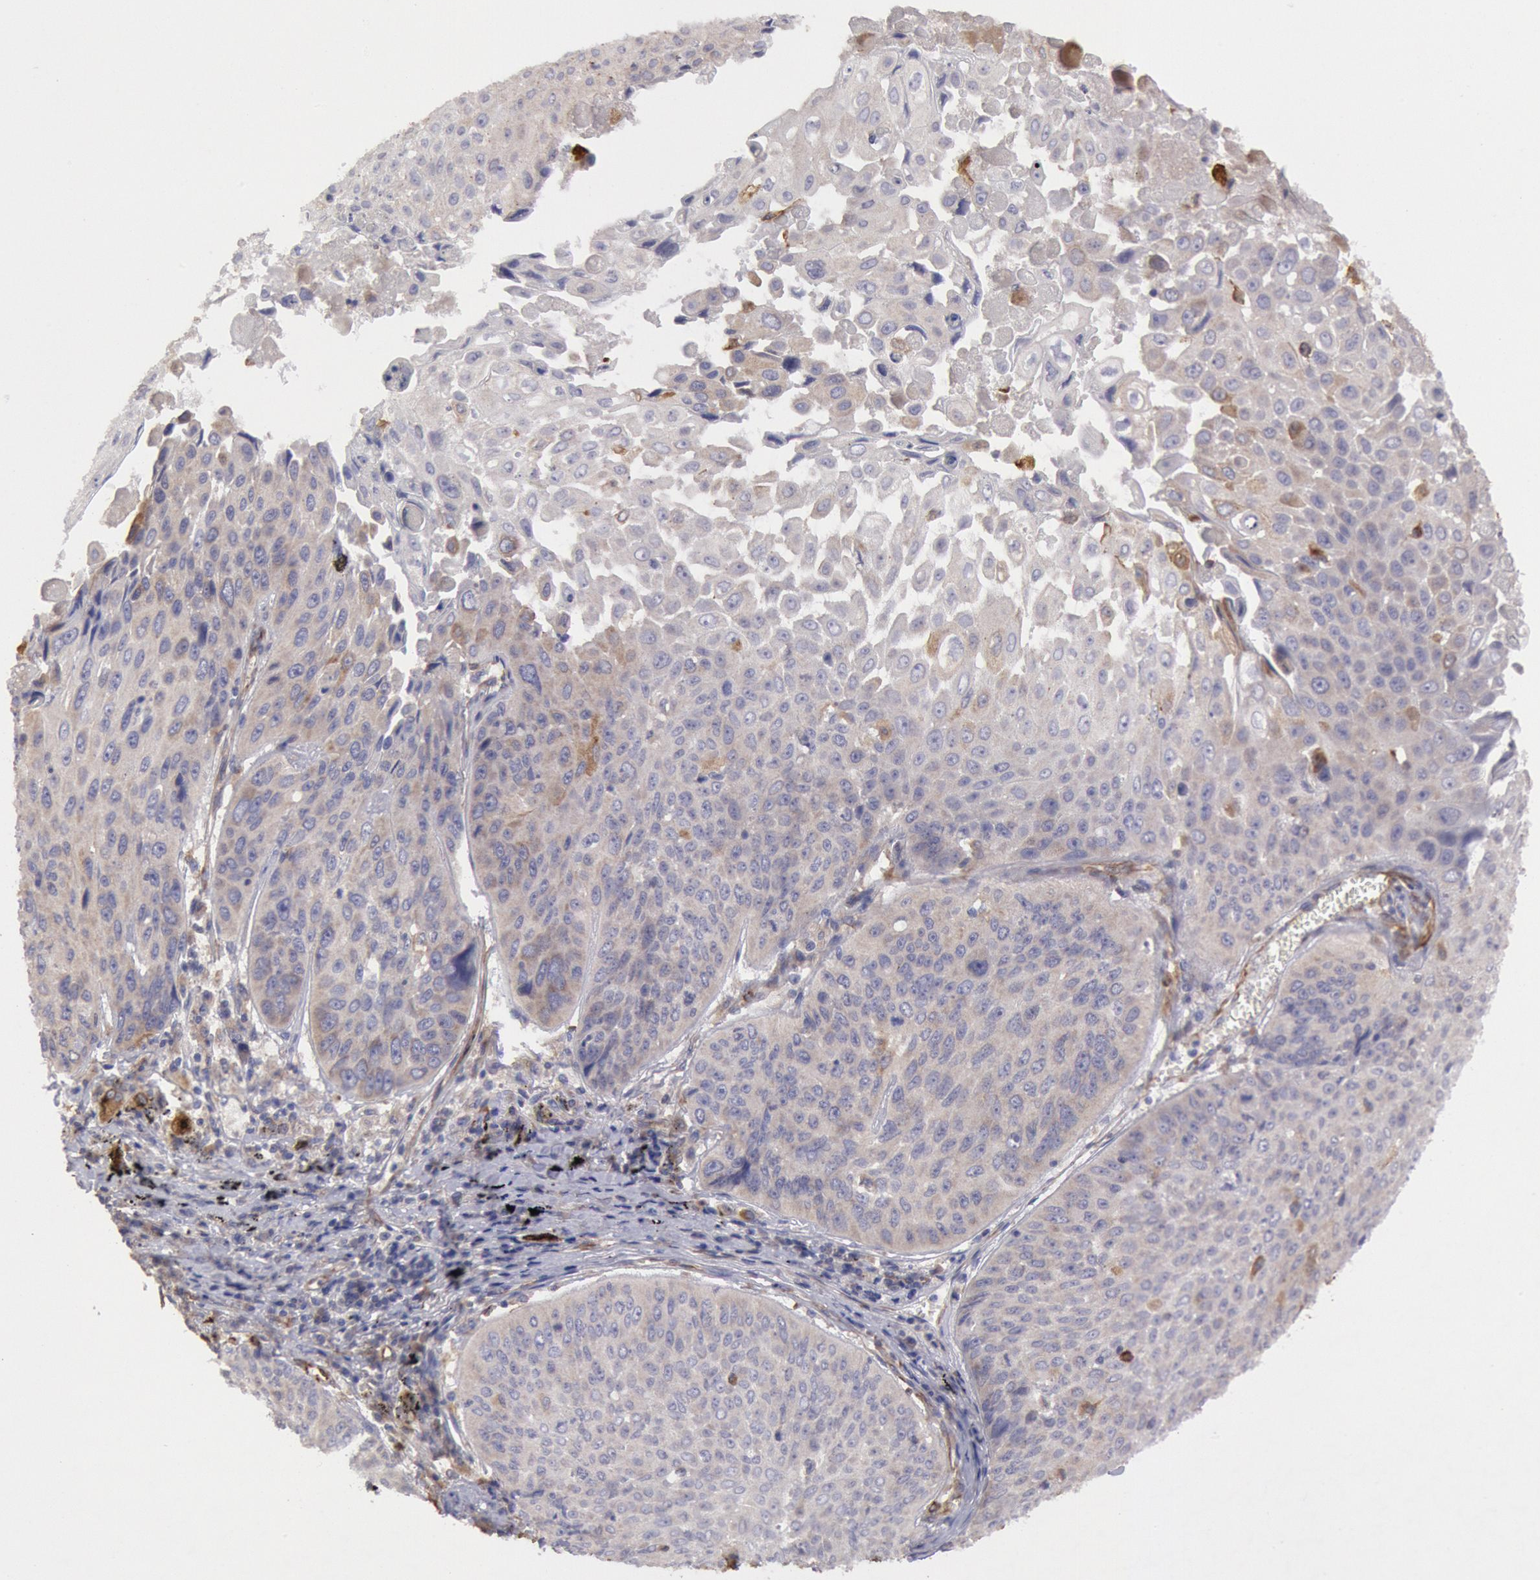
{"staining": {"intensity": "weak", "quantity": "<25%", "location": "cytoplasmic/membranous"}, "tissue": "lung cancer", "cell_type": "Tumor cells", "image_type": "cancer", "snomed": [{"axis": "morphology", "description": "Adenocarcinoma, NOS"}, {"axis": "topography", "description": "Lung"}], "caption": "Human lung cancer (adenocarcinoma) stained for a protein using IHC exhibits no expression in tumor cells.", "gene": "RNF139", "patient": {"sex": "male", "age": 60}}